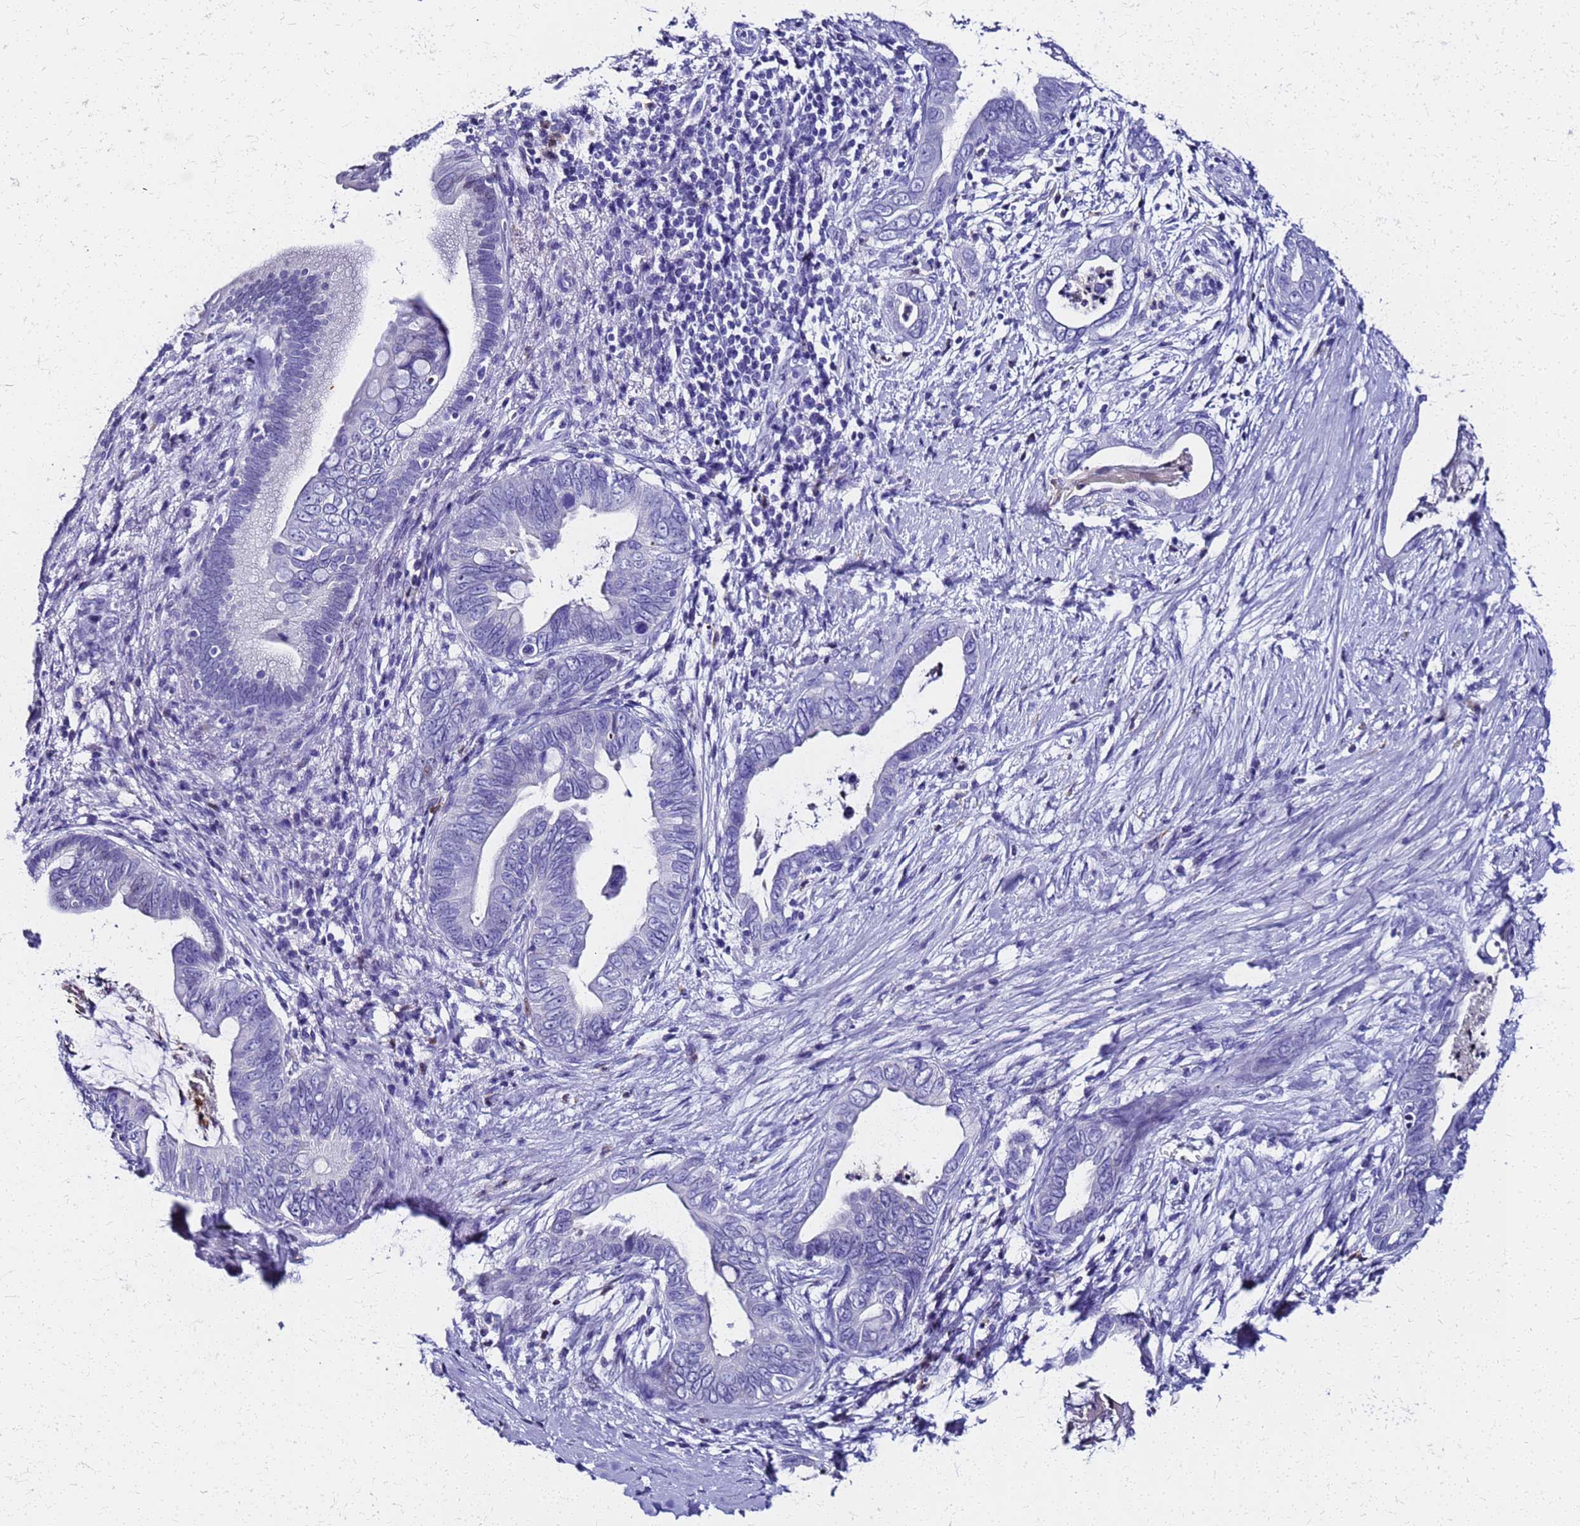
{"staining": {"intensity": "negative", "quantity": "none", "location": "none"}, "tissue": "pancreatic cancer", "cell_type": "Tumor cells", "image_type": "cancer", "snomed": [{"axis": "morphology", "description": "Adenocarcinoma, NOS"}, {"axis": "topography", "description": "Pancreas"}], "caption": "Tumor cells are negative for brown protein staining in pancreatic cancer (adenocarcinoma).", "gene": "SMIM21", "patient": {"sex": "male", "age": 75}}